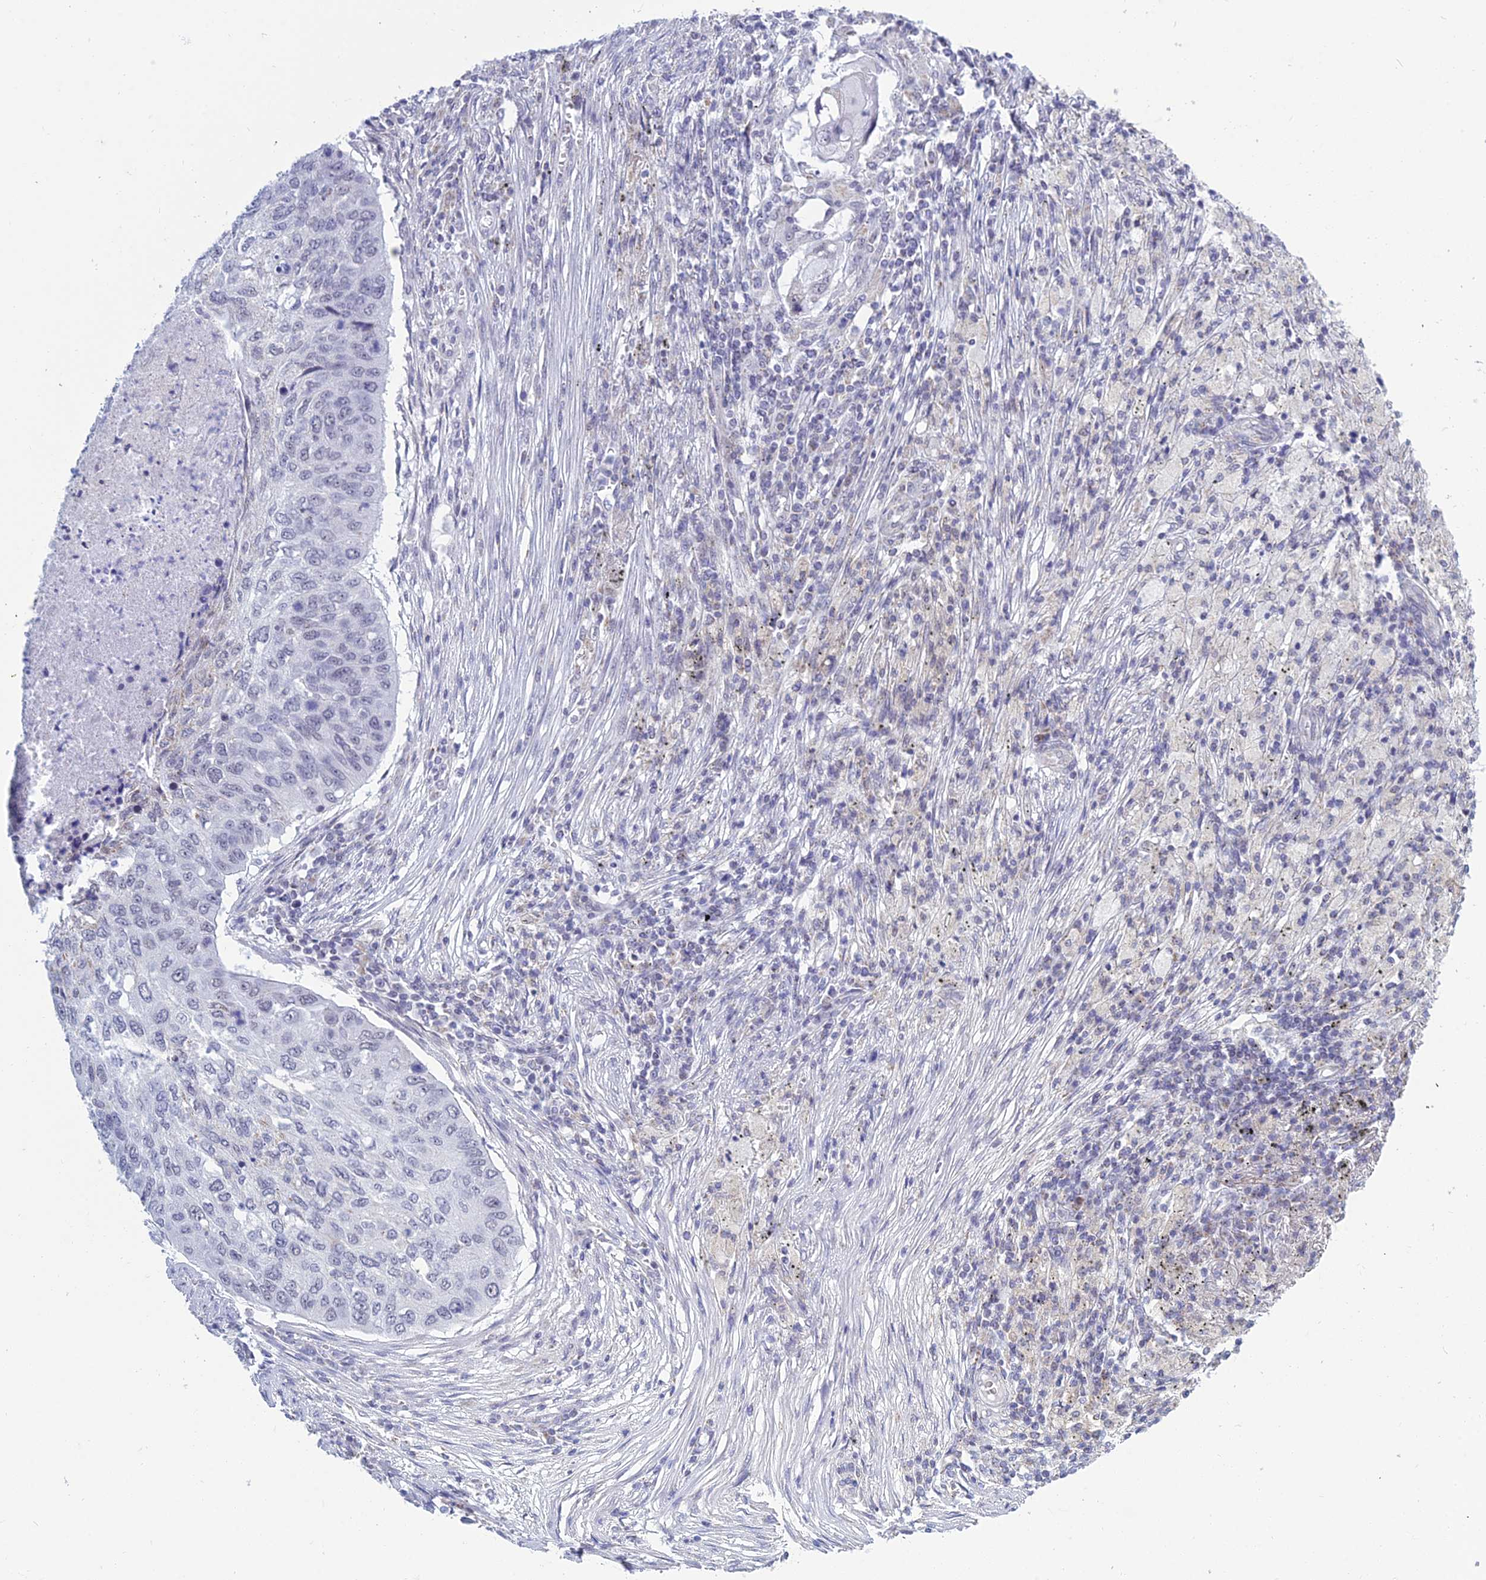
{"staining": {"intensity": "negative", "quantity": "none", "location": "none"}, "tissue": "lung cancer", "cell_type": "Tumor cells", "image_type": "cancer", "snomed": [{"axis": "morphology", "description": "Squamous cell carcinoma, NOS"}, {"axis": "topography", "description": "Lung"}], "caption": "Tumor cells show no significant staining in lung squamous cell carcinoma.", "gene": "KLF14", "patient": {"sex": "female", "age": 63}}